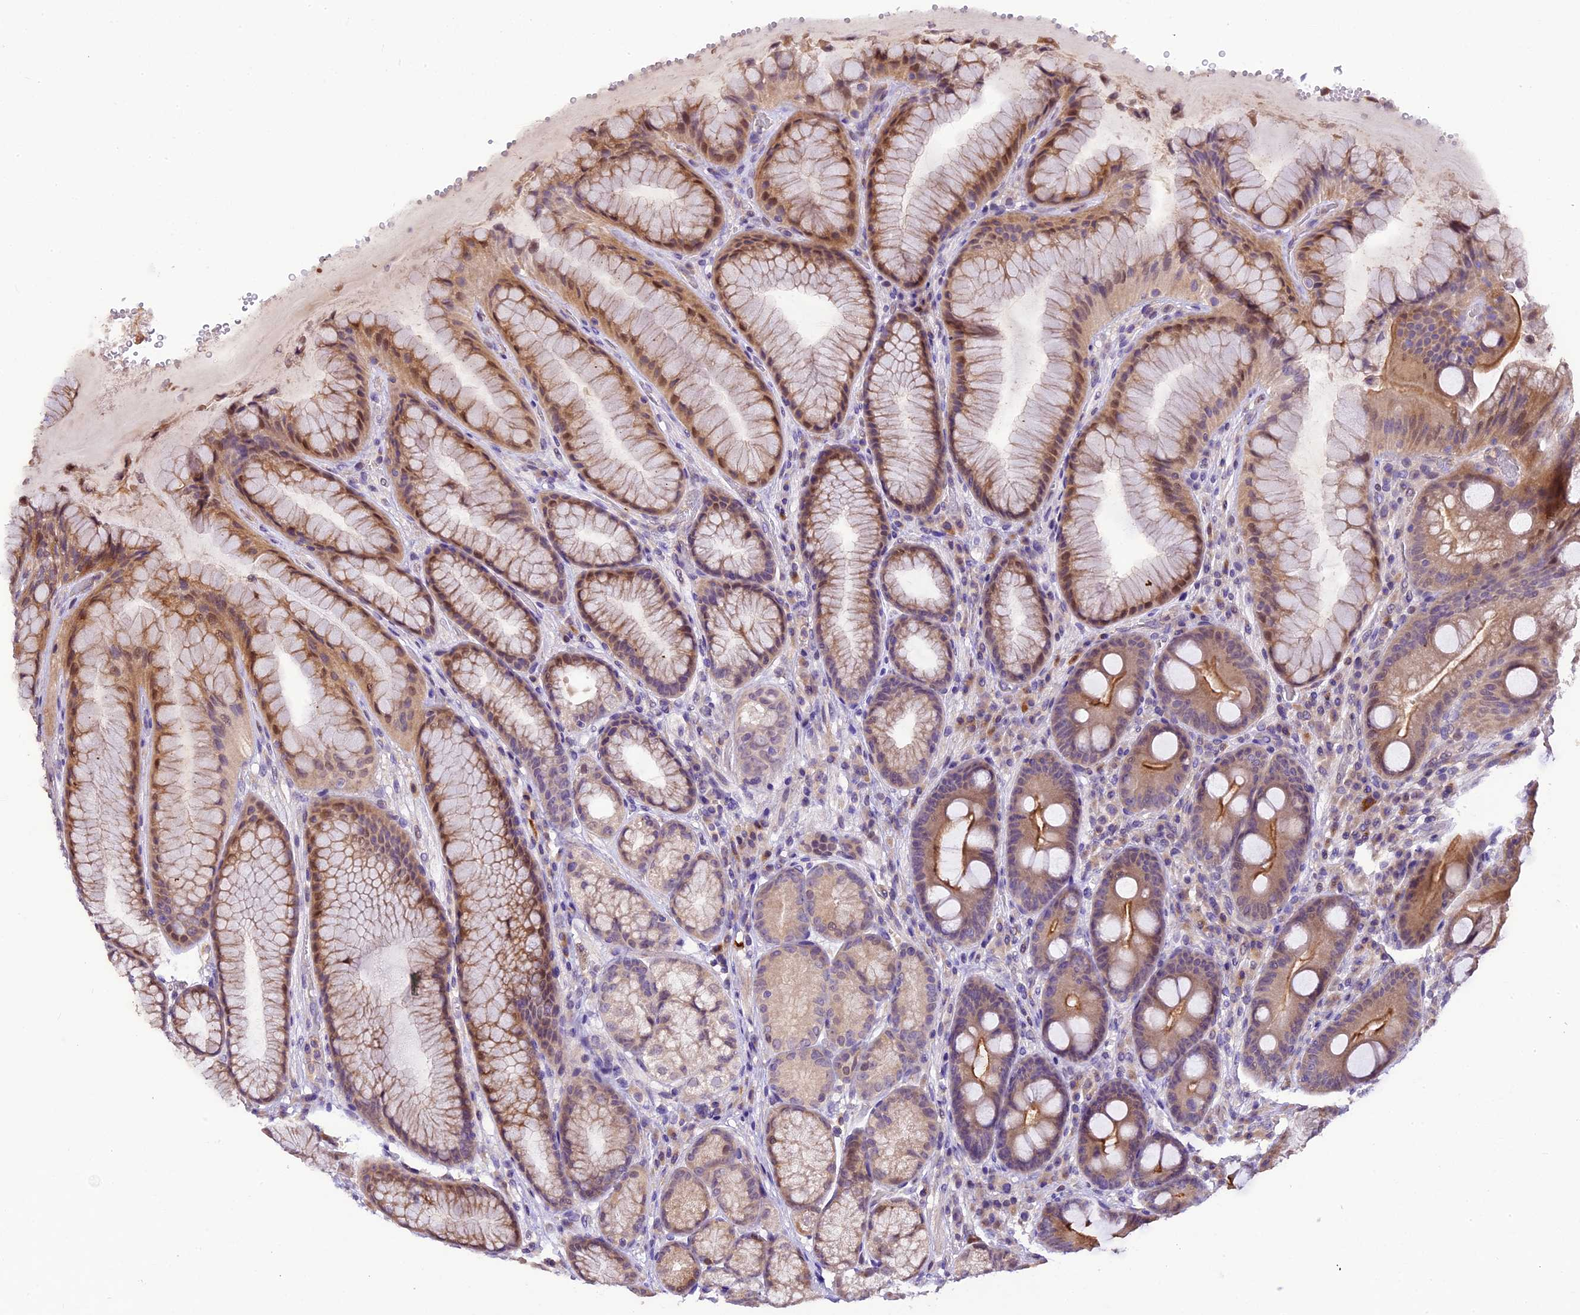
{"staining": {"intensity": "moderate", "quantity": "25%-75%", "location": "cytoplasmic/membranous,nuclear"}, "tissue": "stomach", "cell_type": "Glandular cells", "image_type": "normal", "snomed": [{"axis": "morphology", "description": "Normal tissue, NOS"}, {"axis": "topography", "description": "Stomach"}], "caption": "Glandular cells reveal medium levels of moderate cytoplasmic/membranous,nuclear staining in approximately 25%-75% of cells in unremarkable stomach.", "gene": "DGKH", "patient": {"sex": "male", "age": 57}}